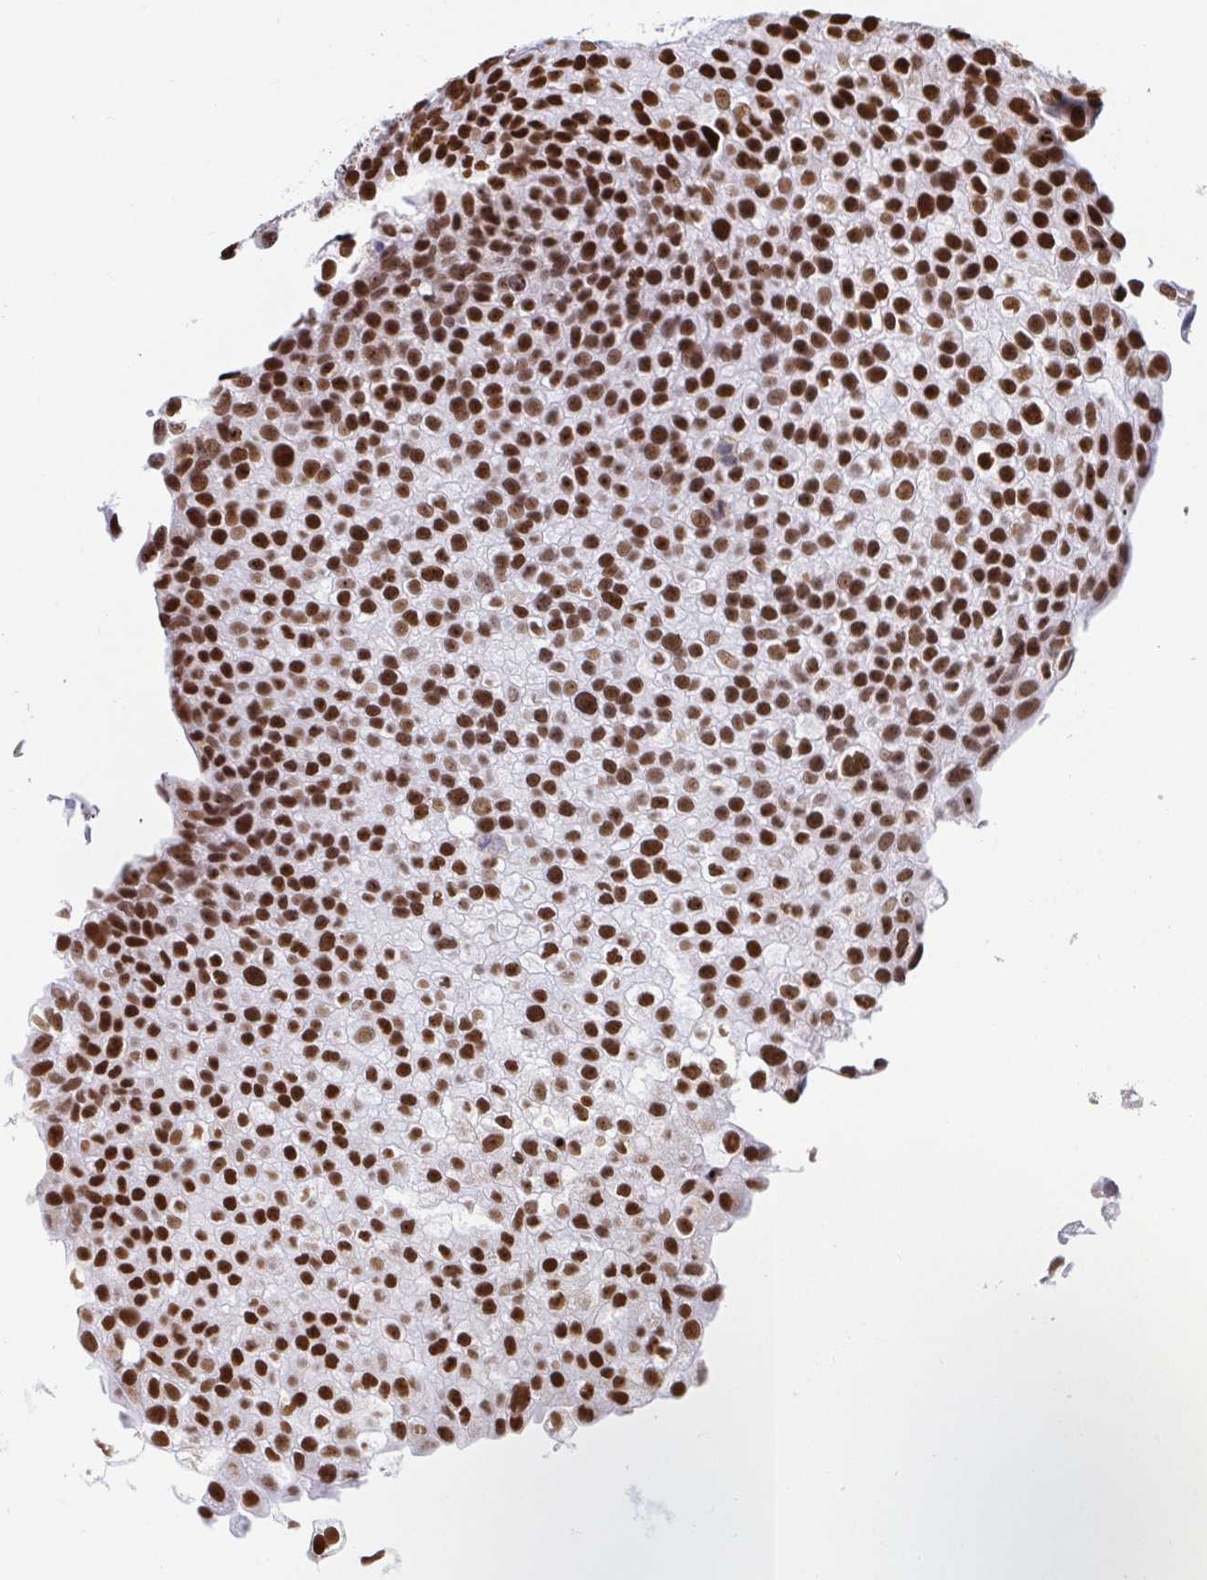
{"staining": {"intensity": "strong", "quantity": ">75%", "location": "nuclear"}, "tissue": "urothelial cancer", "cell_type": "Tumor cells", "image_type": "cancer", "snomed": [{"axis": "morphology", "description": "Urothelial carcinoma, NOS"}, {"axis": "topography", "description": "Urinary bladder"}], "caption": "The immunohistochemical stain labels strong nuclear expression in tumor cells of urothelial cancer tissue.", "gene": "EWSR1", "patient": {"sex": "male", "age": 87}}